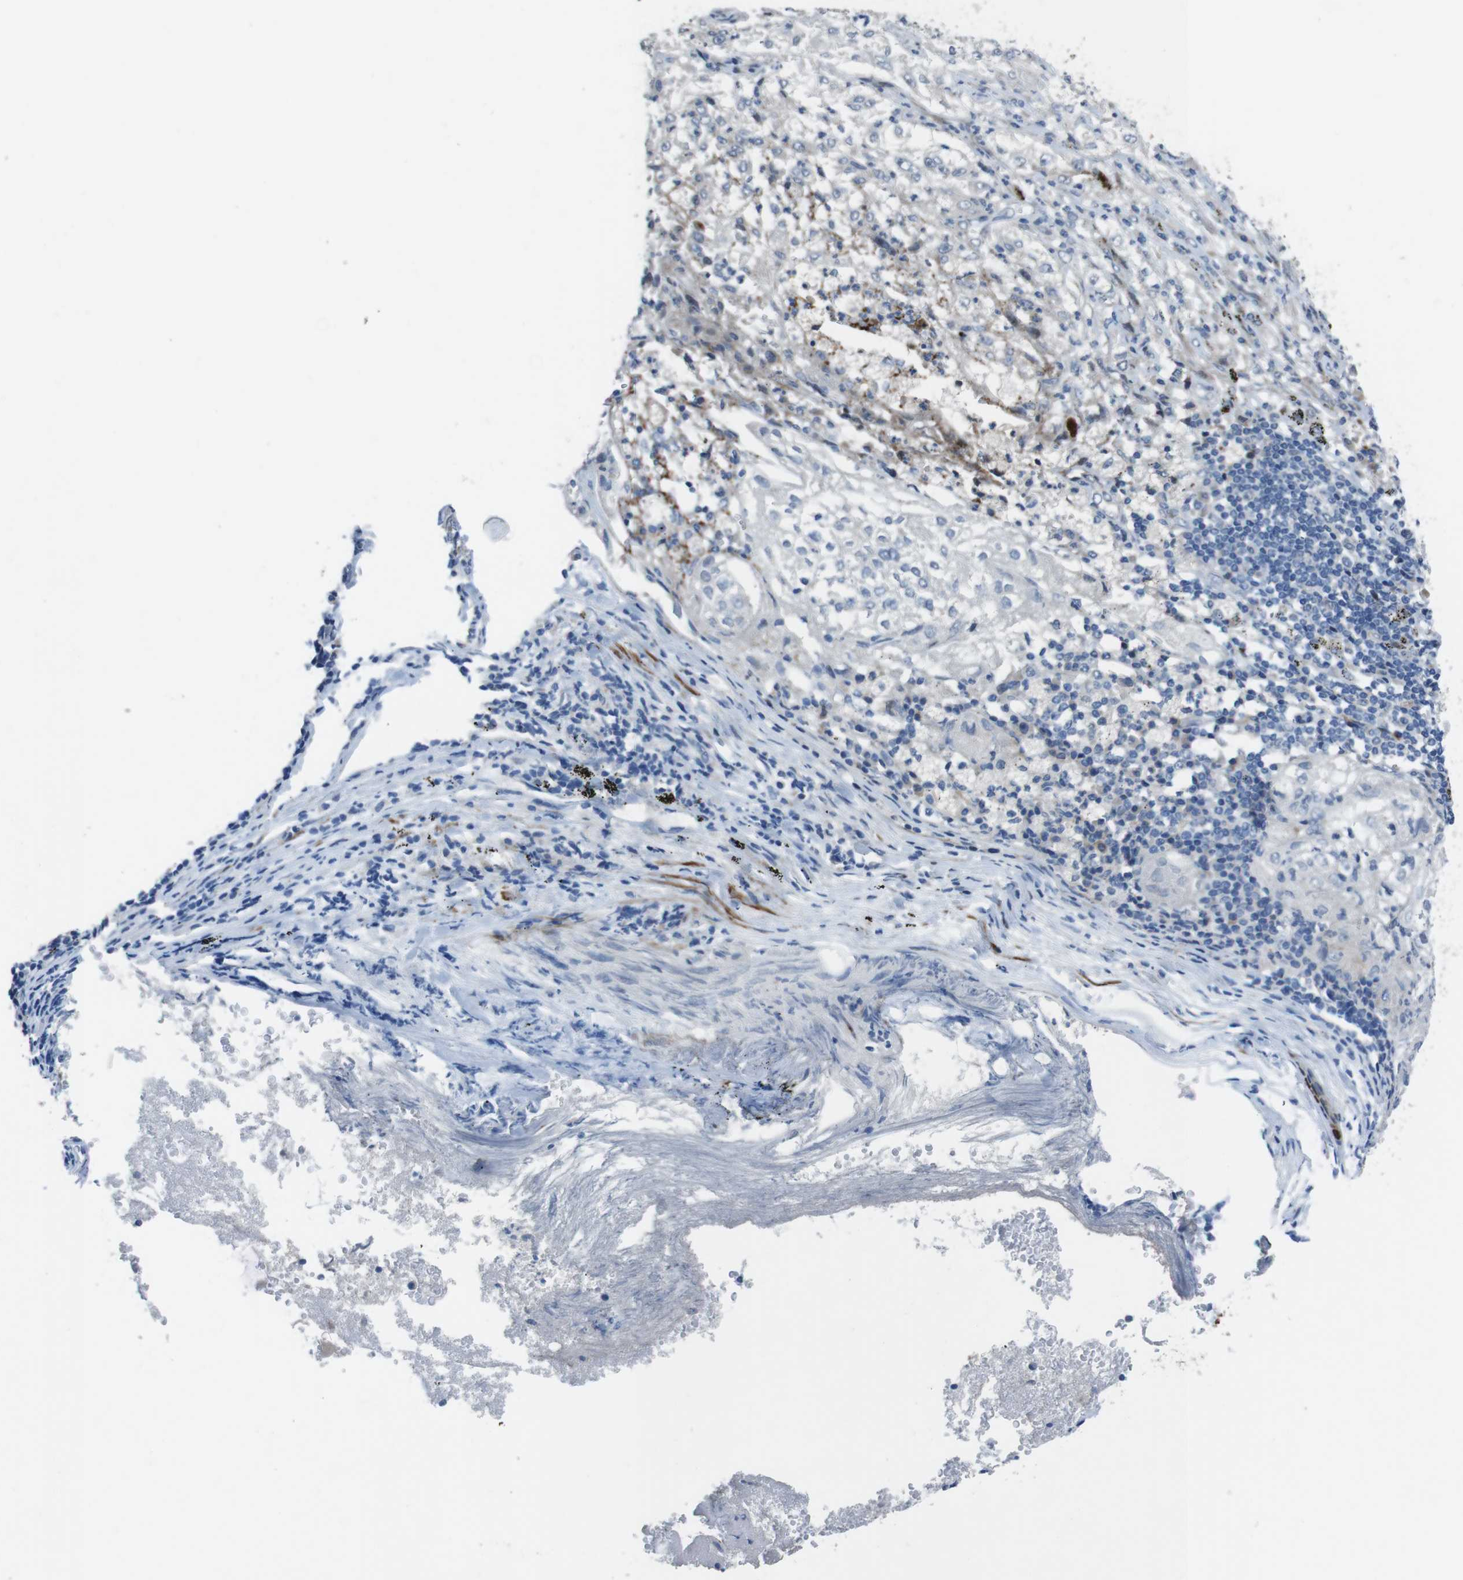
{"staining": {"intensity": "negative", "quantity": "none", "location": "none"}, "tissue": "lung cancer", "cell_type": "Tumor cells", "image_type": "cancer", "snomed": [{"axis": "morphology", "description": "Inflammation, NOS"}, {"axis": "morphology", "description": "Squamous cell carcinoma, NOS"}, {"axis": "topography", "description": "Lymph node"}, {"axis": "topography", "description": "Soft tissue"}, {"axis": "topography", "description": "Lung"}], "caption": "Immunohistochemistry photomicrograph of neoplastic tissue: lung cancer (squamous cell carcinoma) stained with DAB (3,3'-diaminobenzidine) reveals no significant protein positivity in tumor cells.", "gene": "PBRM1", "patient": {"sex": "male", "age": 66}}